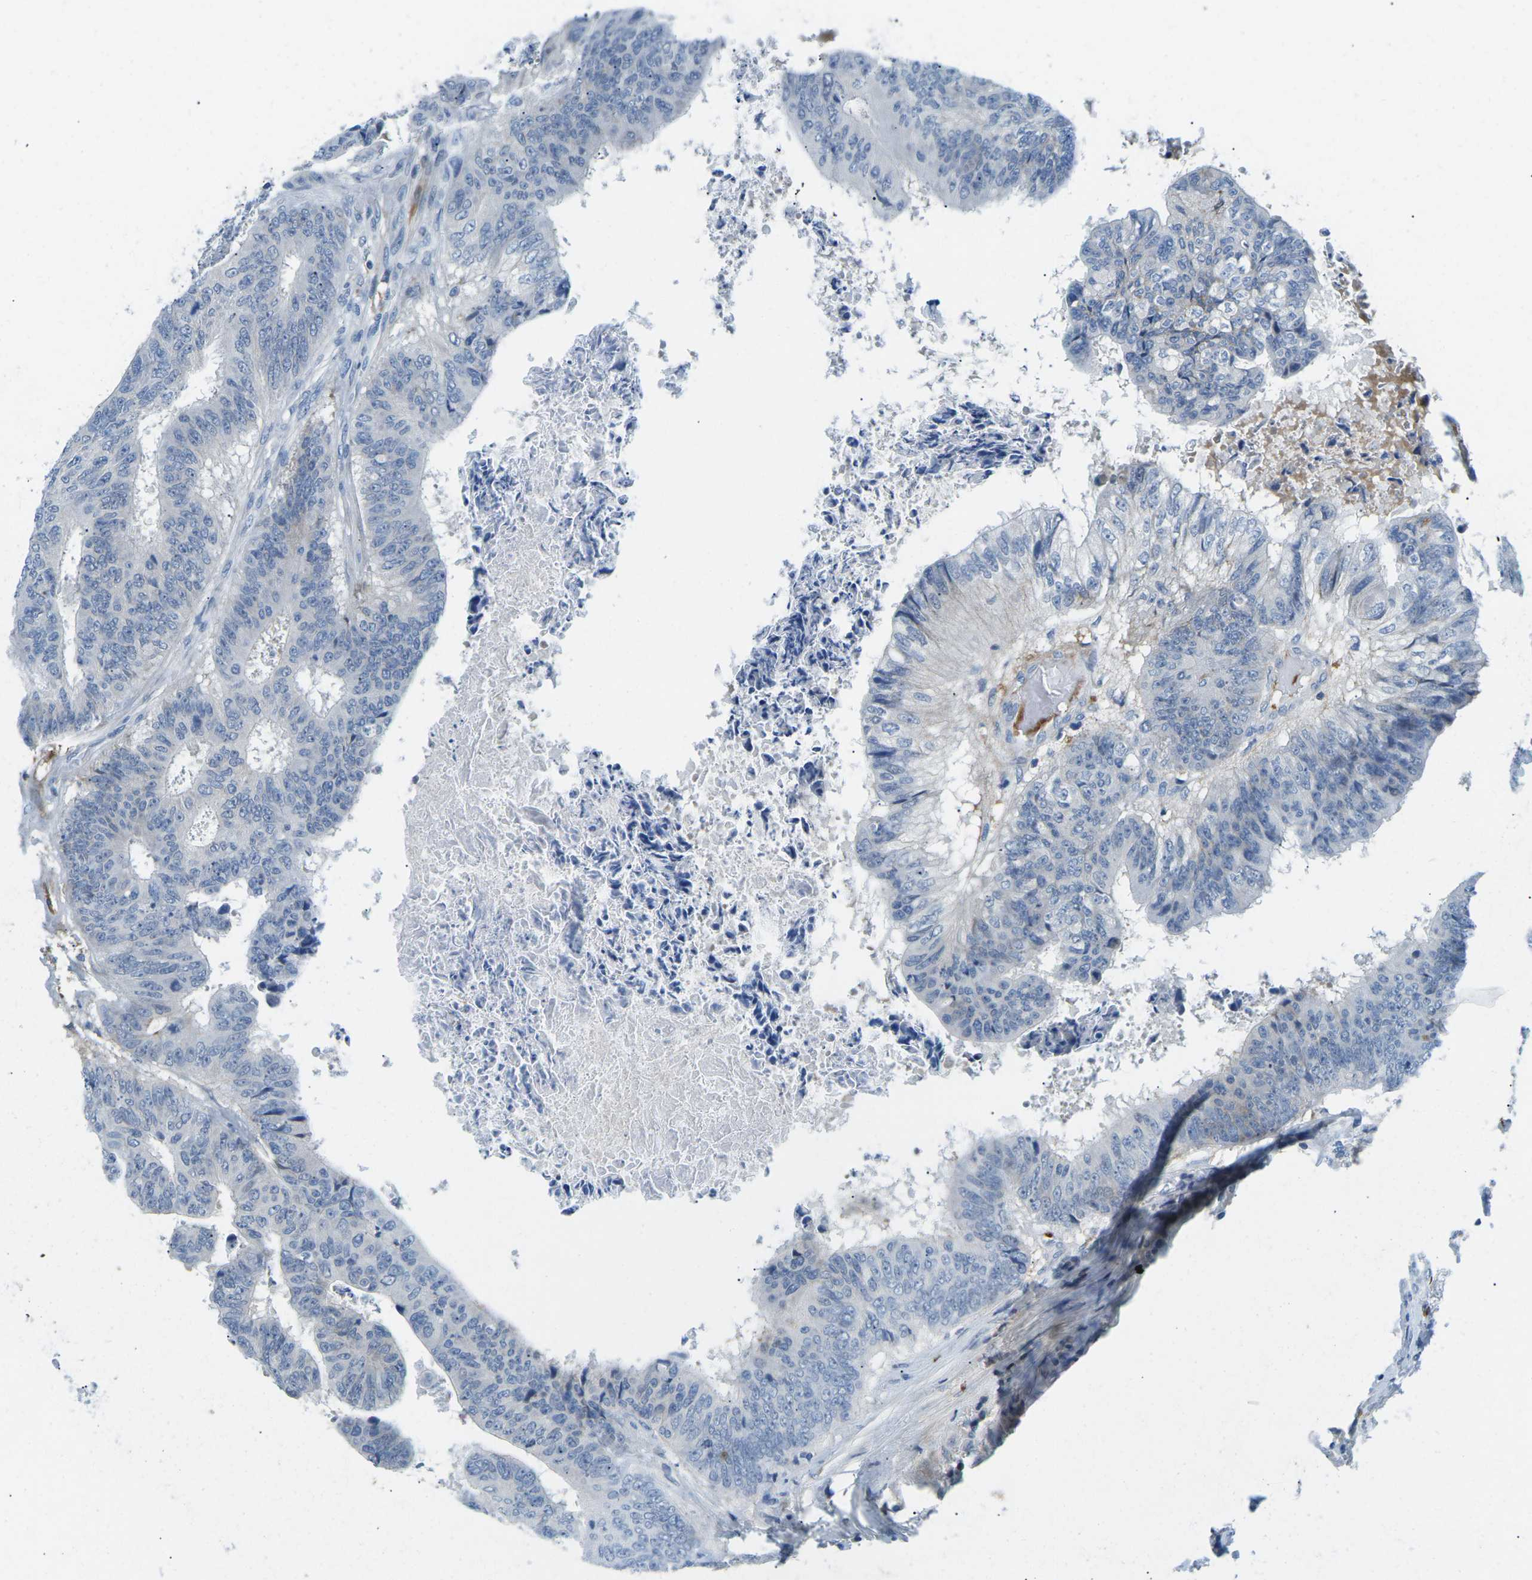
{"staining": {"intensity": "moderate", "quantity": "<25%", "location": "cytoplasmic/membranous"}, "tissue": "colorectal cancer", "cell_type": "Tumor cells", "image_type": "cancer", "snomed": [{"axis": "morphology", "description": "Adenocarcinoma, NOS"}, {"axis": "topography", "description": "Rectum"}], "caption": "Protein expression analysis of adenocarcinoma (colorectal) exhibits moderate cytoplasmic/membranous expression in approximately <25% of tumor cells.", "gene": "CFB", "patient": {"sex": "male", "age": 72}}